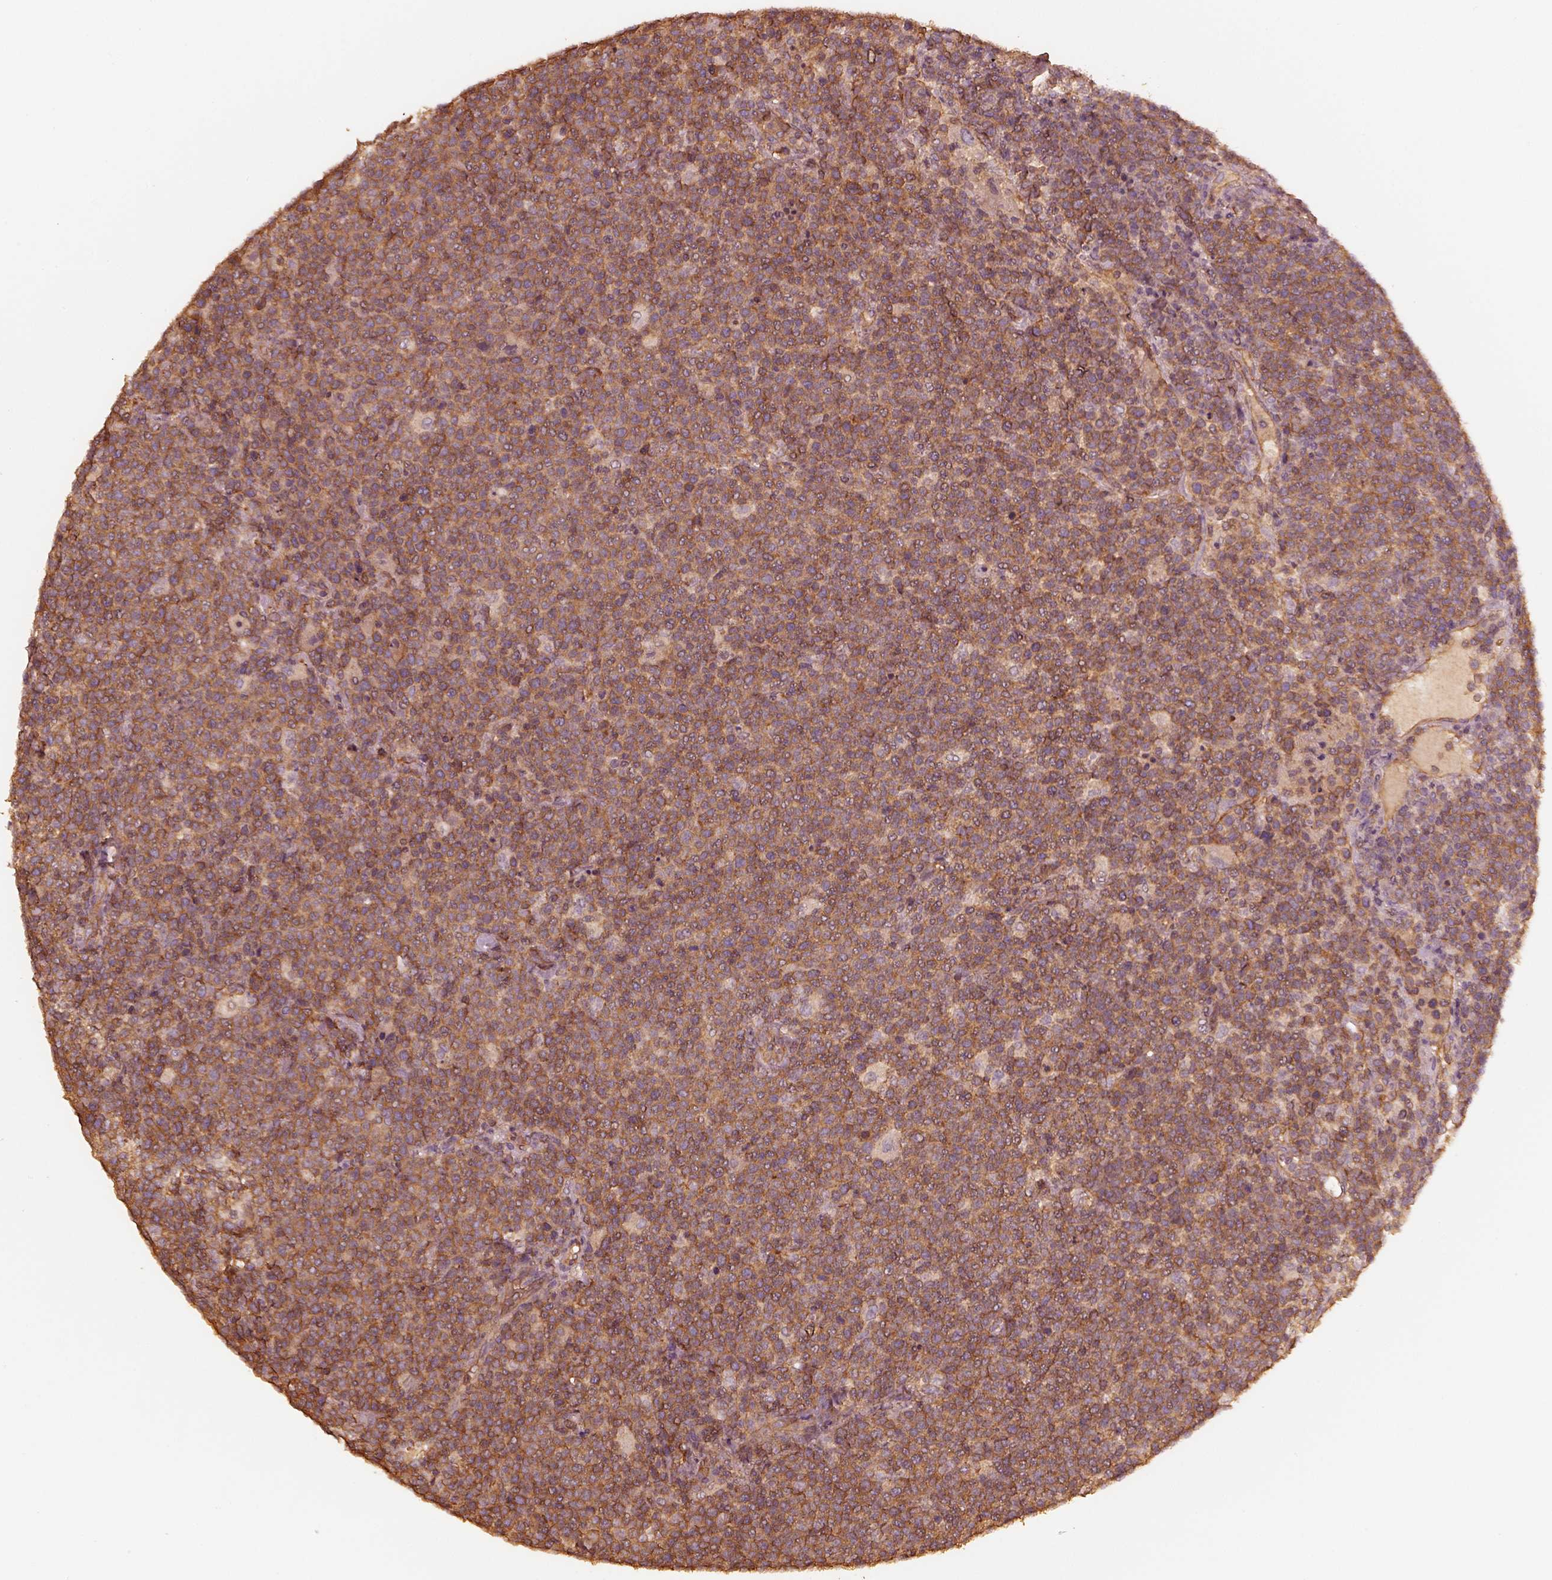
{"staining": {"intensity": "moderate", "quantity": ">75%", "location": "cytoplasmic/membranous"}, "tissue": "lymphoma", "cell_type": "Tumor cells", "image_type": "cancer", "snomed": [{"axis": "morphology", "description": "Malignant lymphoma, non-Hodgkin's type, High grade"}, {"axis": "topography", "description": "Lymph node"}], "caption": "A brown stain highlights moderate cytoplasmic/membranous positivity of a protein in lymphoma tumor cells.", "gene": "WDR7", "patient": {"sex": "male", "age": 61}}